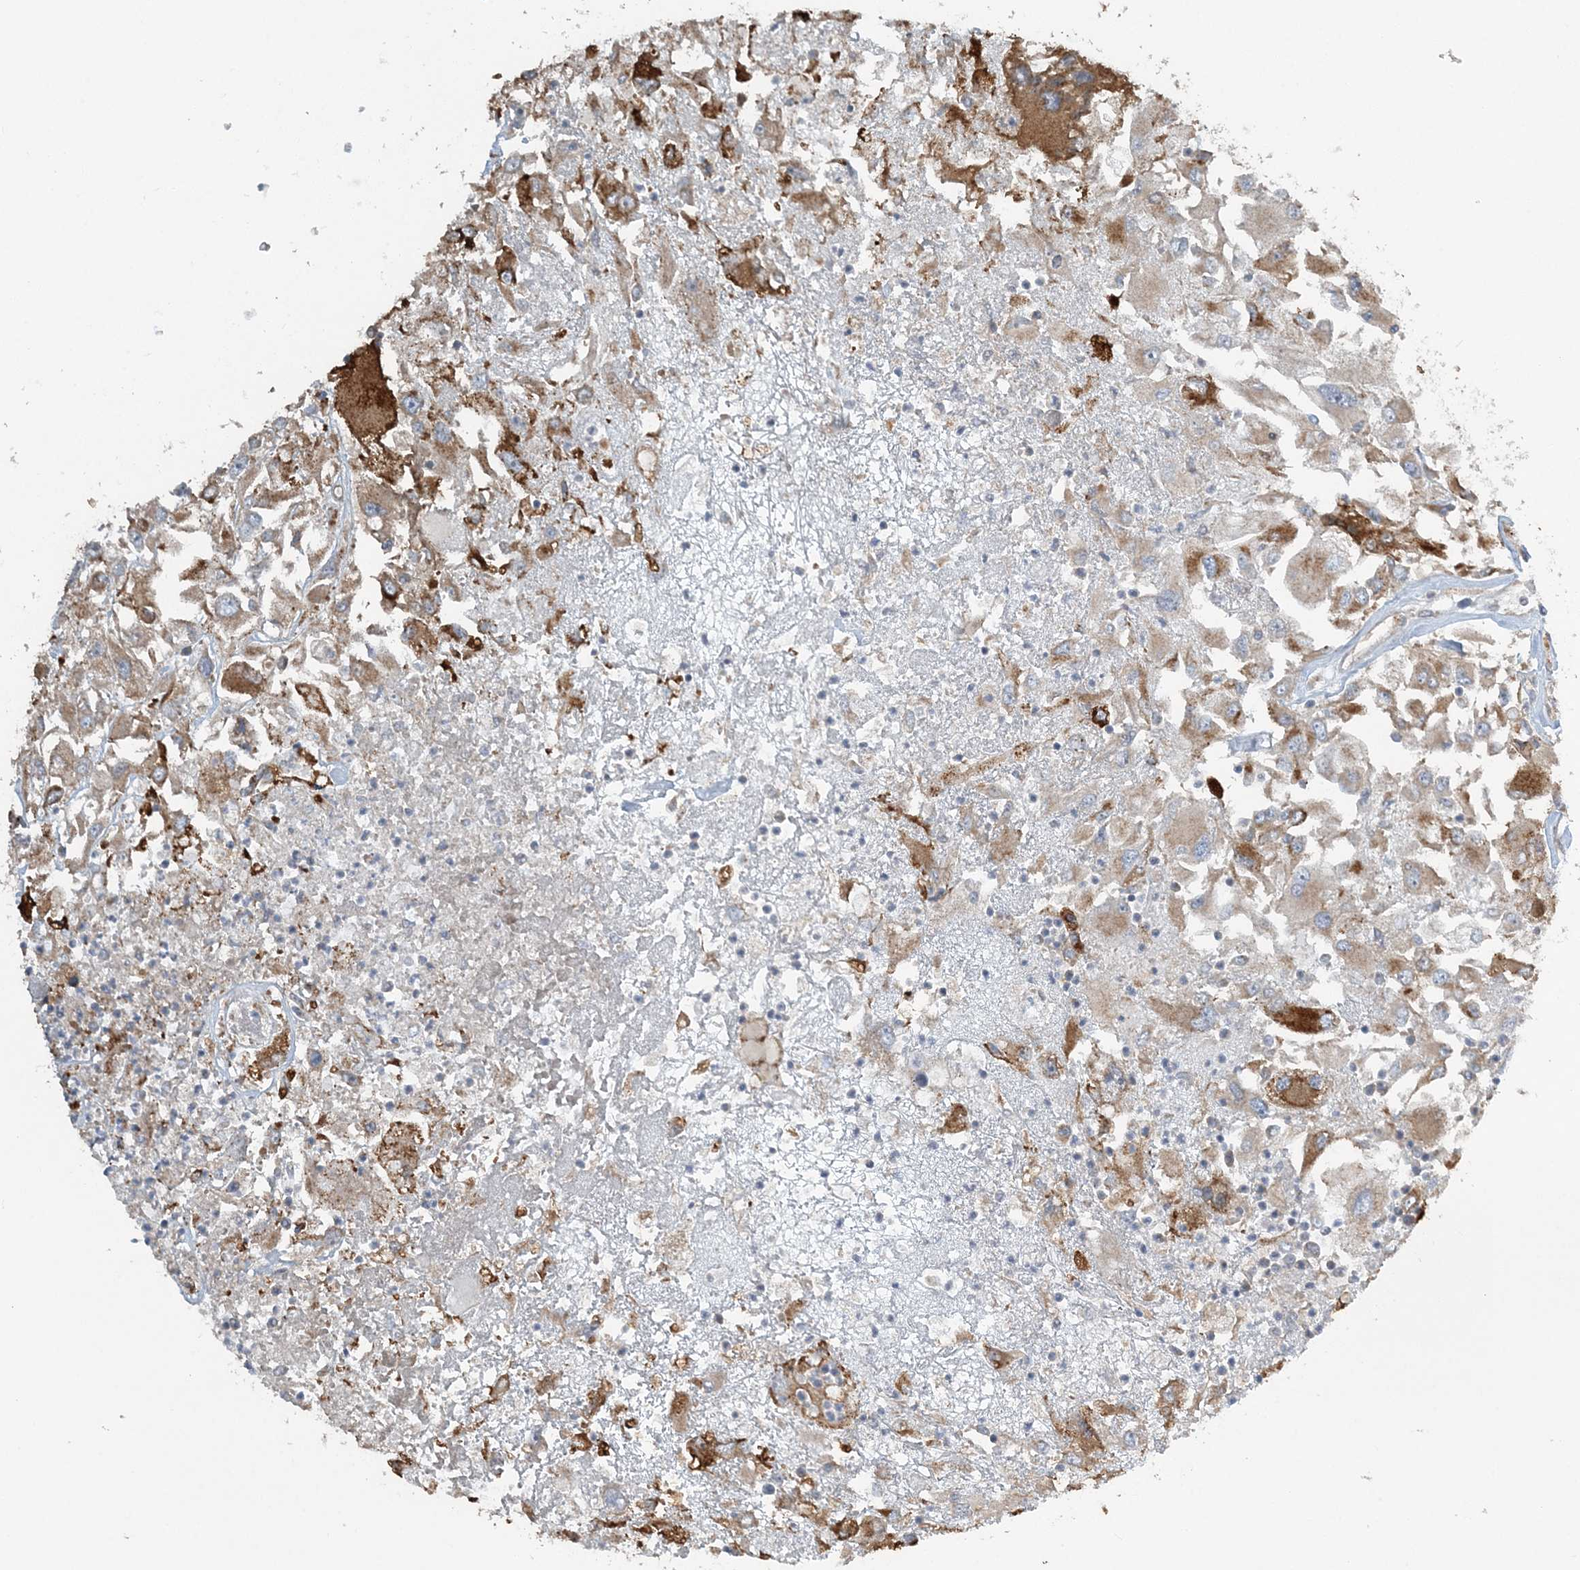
{"staining": {"intensity": "weak", "quantity": ">75%", "location": "cytoplasmic/membranous"}, "tissue": "renal cancer", "cell_type": "Tumor cells", "image_type": "cancer", "snomed": [{"axis": "morphology", "description": "Adenocarcinoma, NOS"}, {"axis": "topography", "description": "Kidney"}], "caption": "DAB immunohistochemical staining of human renal cancer demonstrates weak cytoplasmic/membranous protein staining in about >75% of tumor cells. (DAB IHC with brightfield microscopy, high magnification).", "gene": "SLC4A10", "patient": {"sex": "female", "age": 52}}